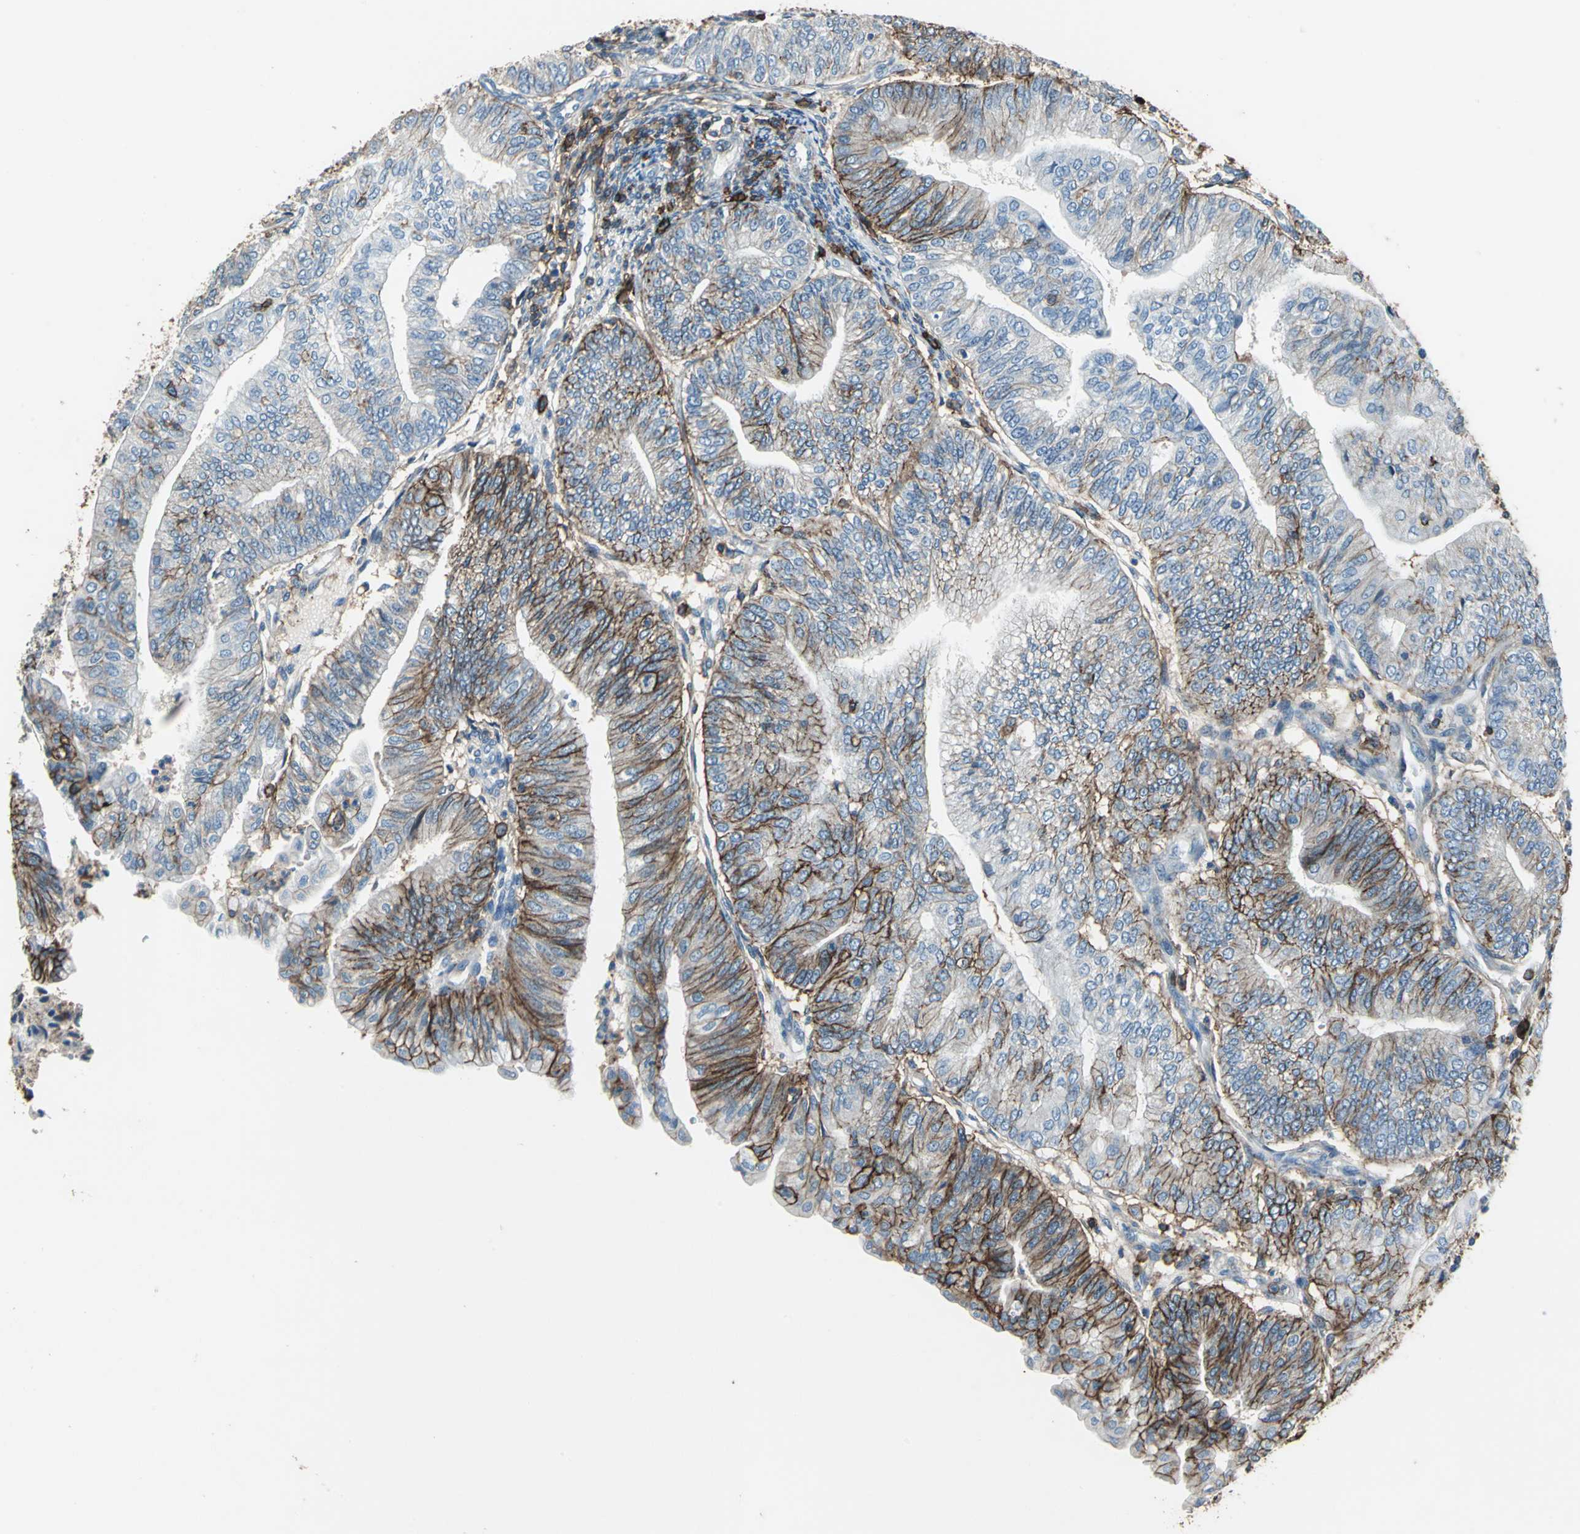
{"staining": {"intensity": "strong", "quantity": "25%-75%", "location": "cytoplasmic/membranous"}, "tissue": "endometrial cancer", "cell_type": "Tumor cells", "image_type": "cancer", "snomed": [{"axis": "morphology", "description": "Adenocarcinoma, NOS"}, {"axis": "topography", "description": "Endometrium"}], "caption": "About 25%-75% of tumor cells in endometrial adenocarcinoma reveal strong cytoplasmic/membranous protein positivity as visualized by brown immunohistochemical staining.", "gene": "CD44", "patient": {"sex": "female", "age": 59}}